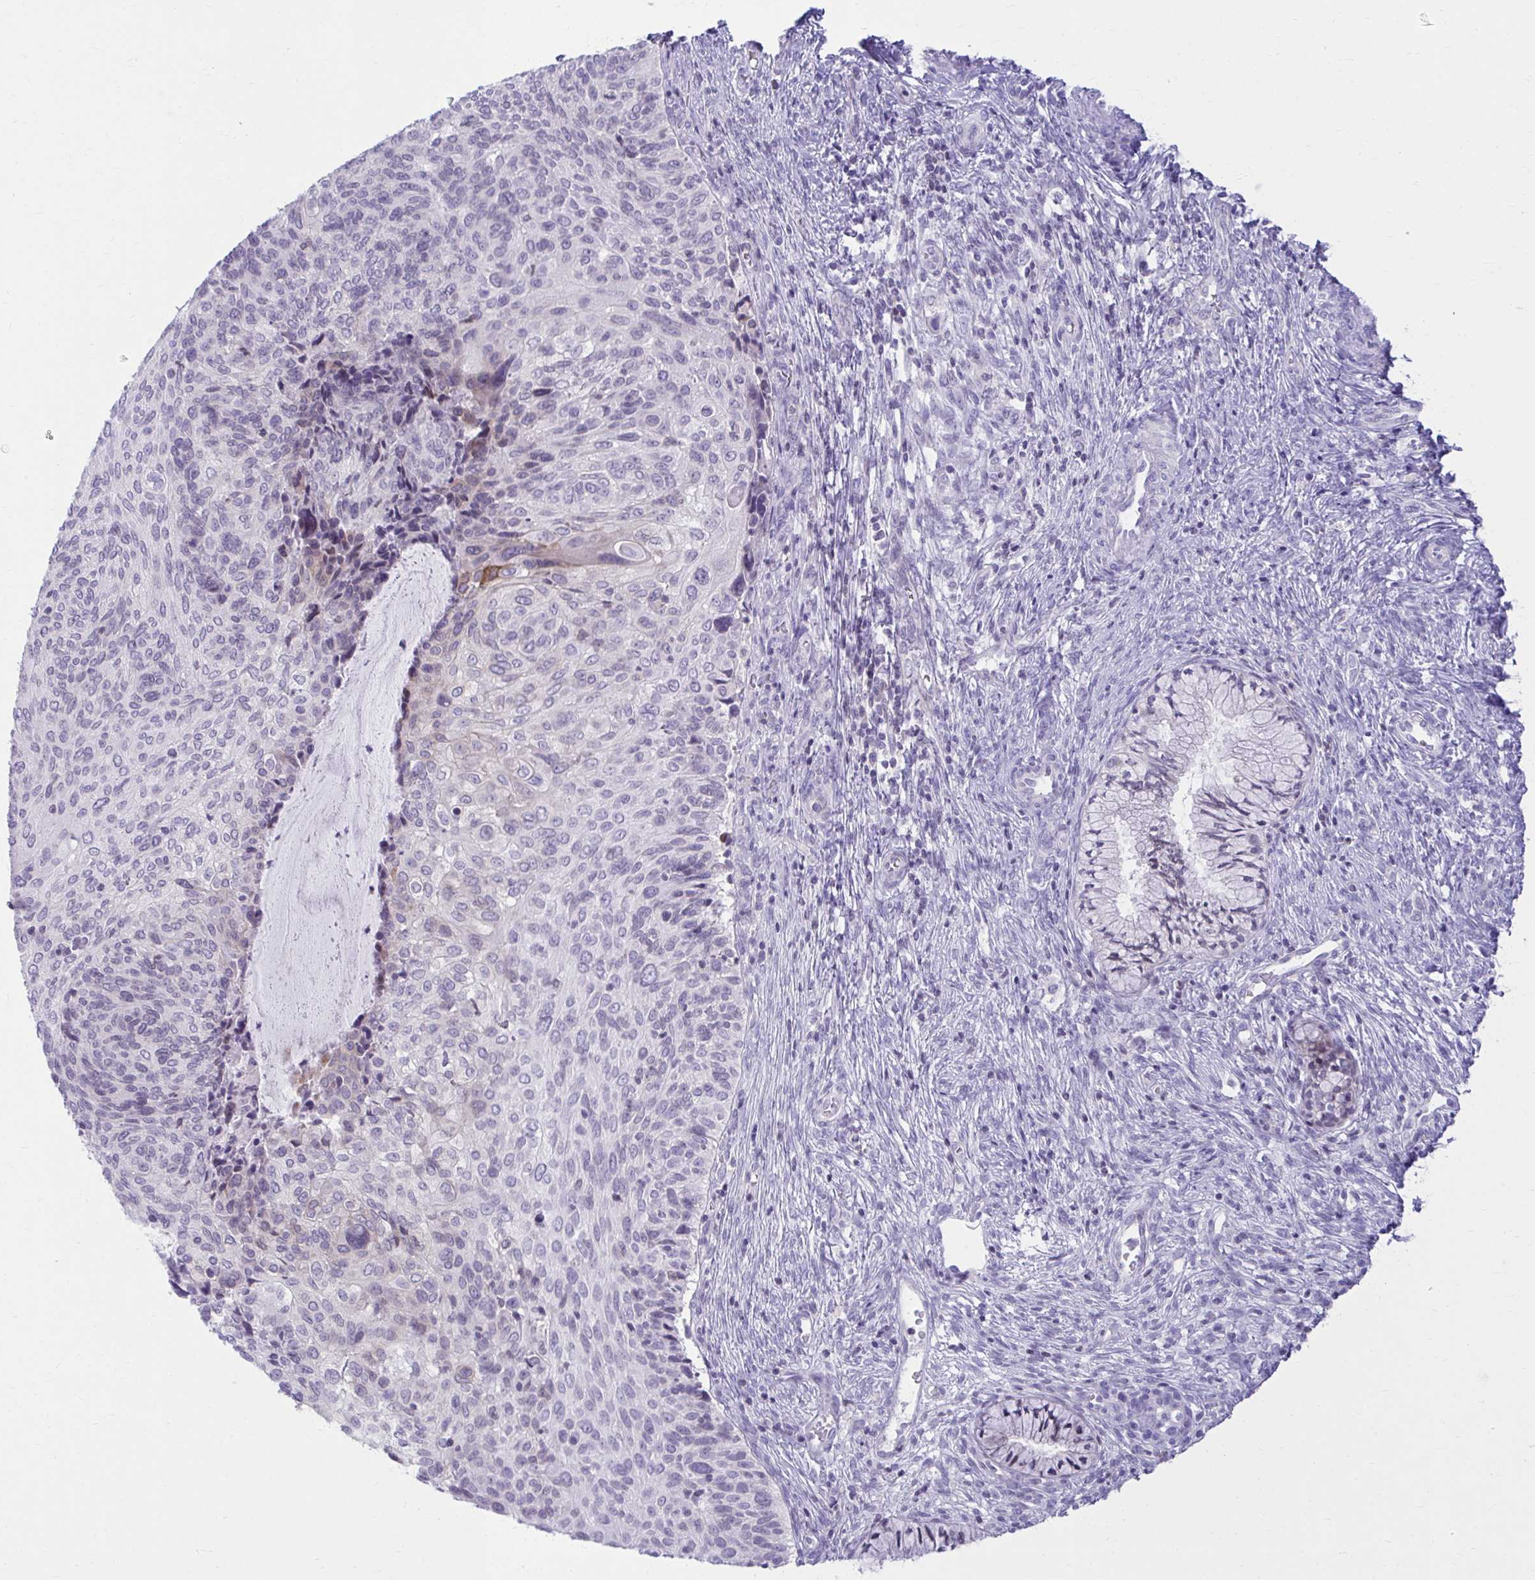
{"staining": {"intensity": "negative", "quantity": "none", "location": "none"}, "tissue": "cervical cancer", "cell_type": "Tumor cells", "image_type": "cancer", "snomed": [{"axis": "morphology", "description": "Squamous cell carcinoma, NOS"}, {"axis": "topography", "description": "Cervix"}], "caption": "Protein analysis of cervical squamous cell carcinoma demonstrates no significant positivity in tumor cells.", "gene": "OR7A5", "patient": {"sex": "female", "age": 49}}